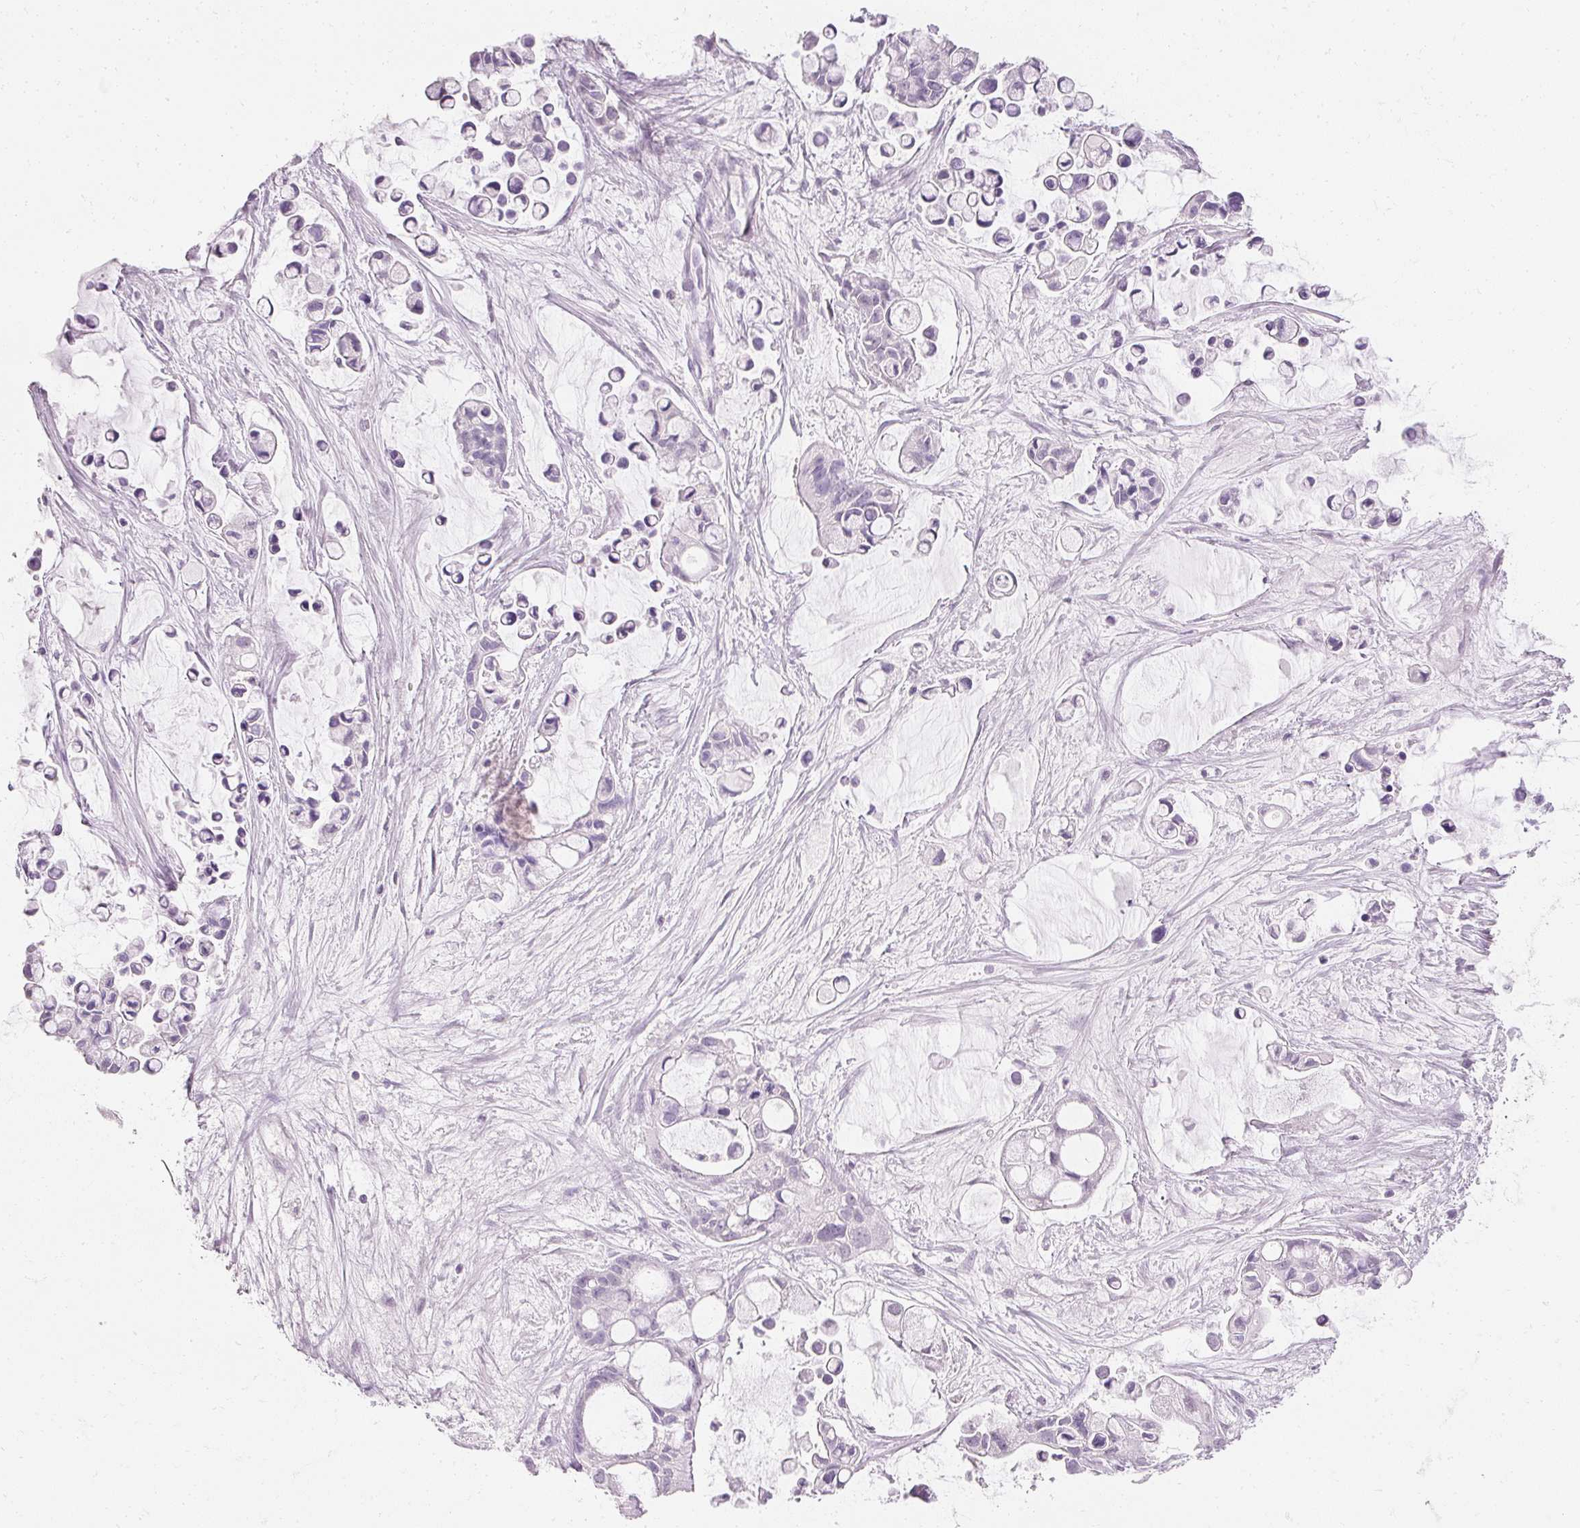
{"staining": {"intensity": "negative", "quantity": "none", "location": "none"}, "tissue": "ovarian cancer", "cell_type": "Tumor cells", "image_type": "cancer", "snomed": [{"axis": "morphology", "description": "Cystadenocarcinoma, mucinous, NOS"}, {"axis": "topography", "description": "Ovary"}], "caption": "IHC histopathology image of human ovarian mucinous cystadenocarcinoma stained for a protein (brown), which displays no positivity in tumor cells.", "gene": "ELAVL3", "patient": {"sex": "female", "age": 63}}